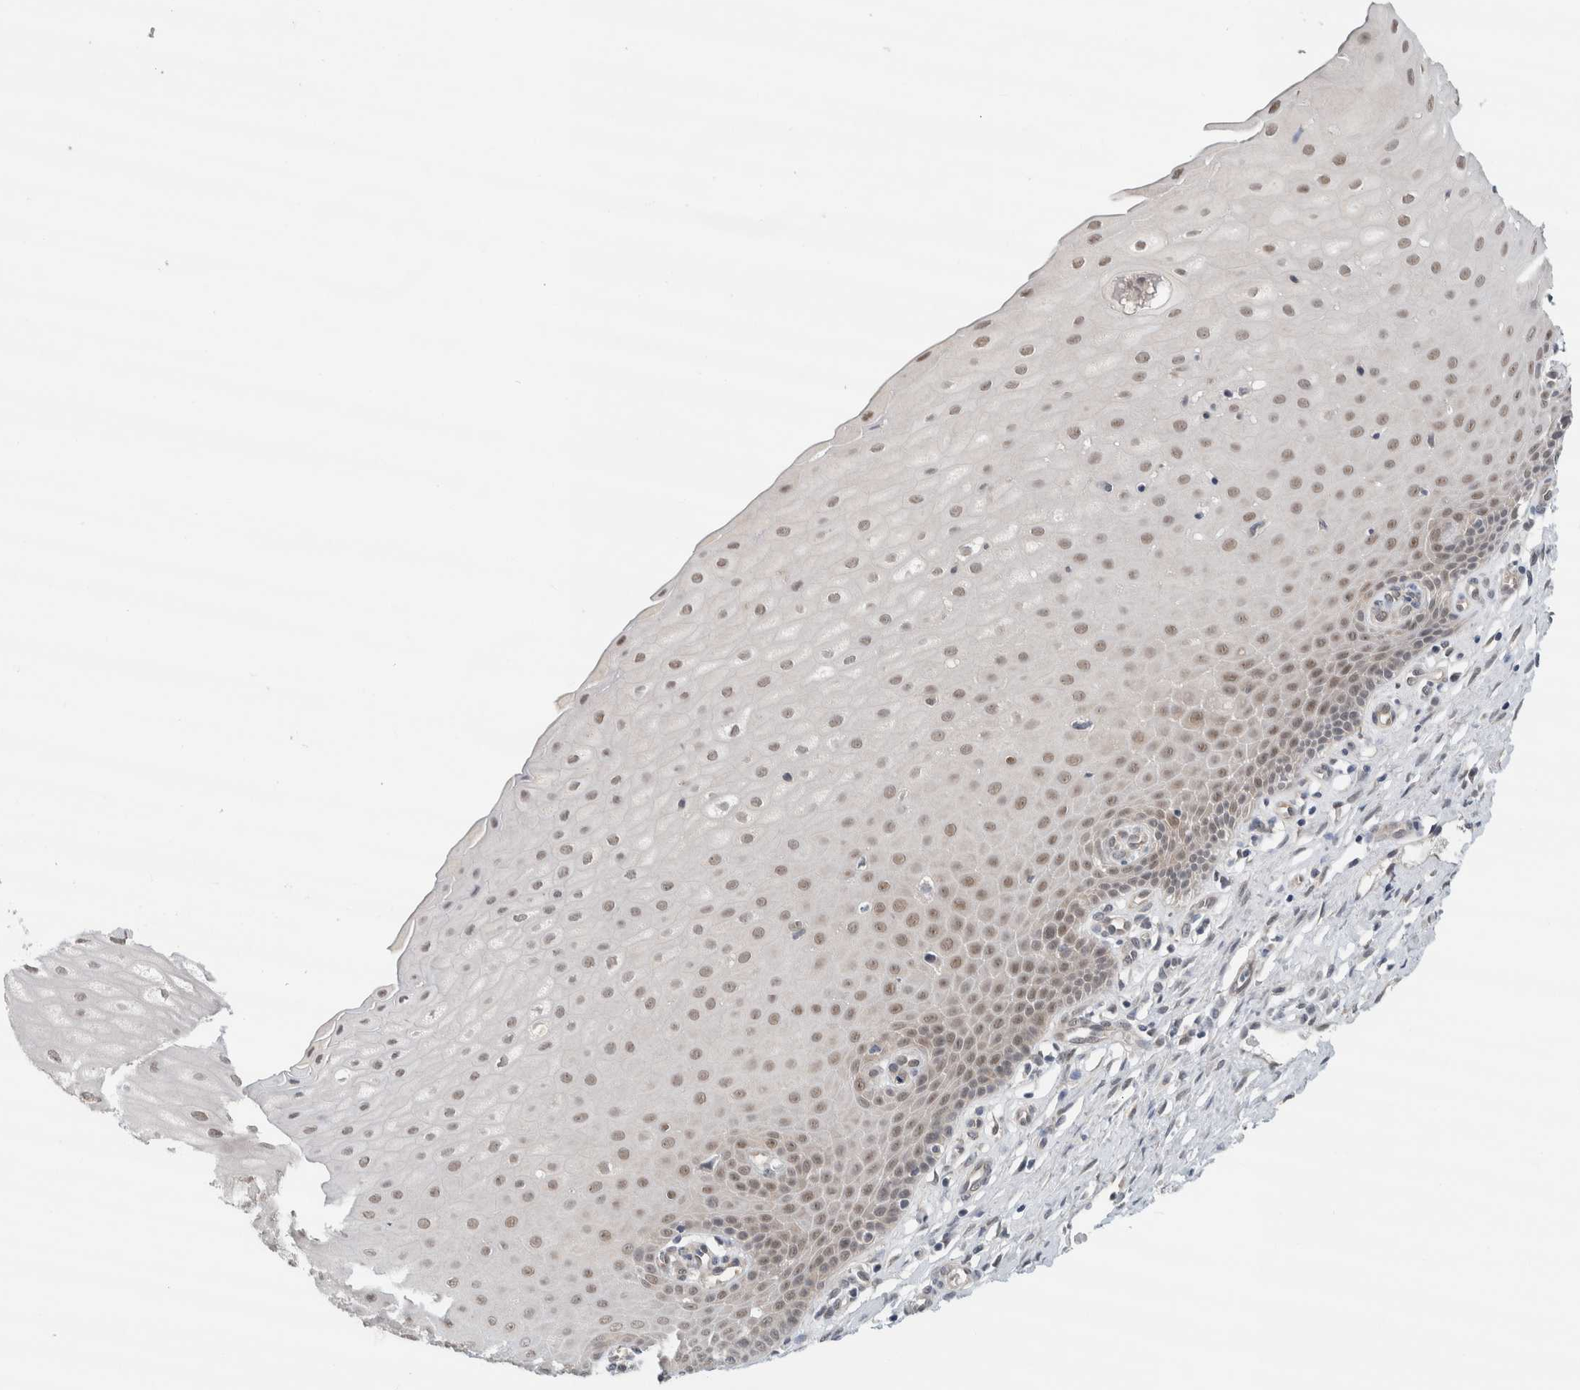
{"staining": {"intensity": "weak", "quantity": "<25%", "location": "cytoplasmic/membranous,nuclear"}, "tissue": "cervix", "cell_type": "Glandular cells", "image_type": "normal", "snomed": [{"axis": "morphology", "description": "Normal tissue, NOS"}, {"axis": "topography", "description": "Cervix"}], "caption": "The photomicrograph reveals no significant staining in glandular cells of cervix. (Stains: DAB immunohistochemistry with hematoxylin counter stain, Microscopy: brightfield microscopy at high magnification).", "gene": "EIF4G3", "patient": {"sex": "female", "age": 55}}